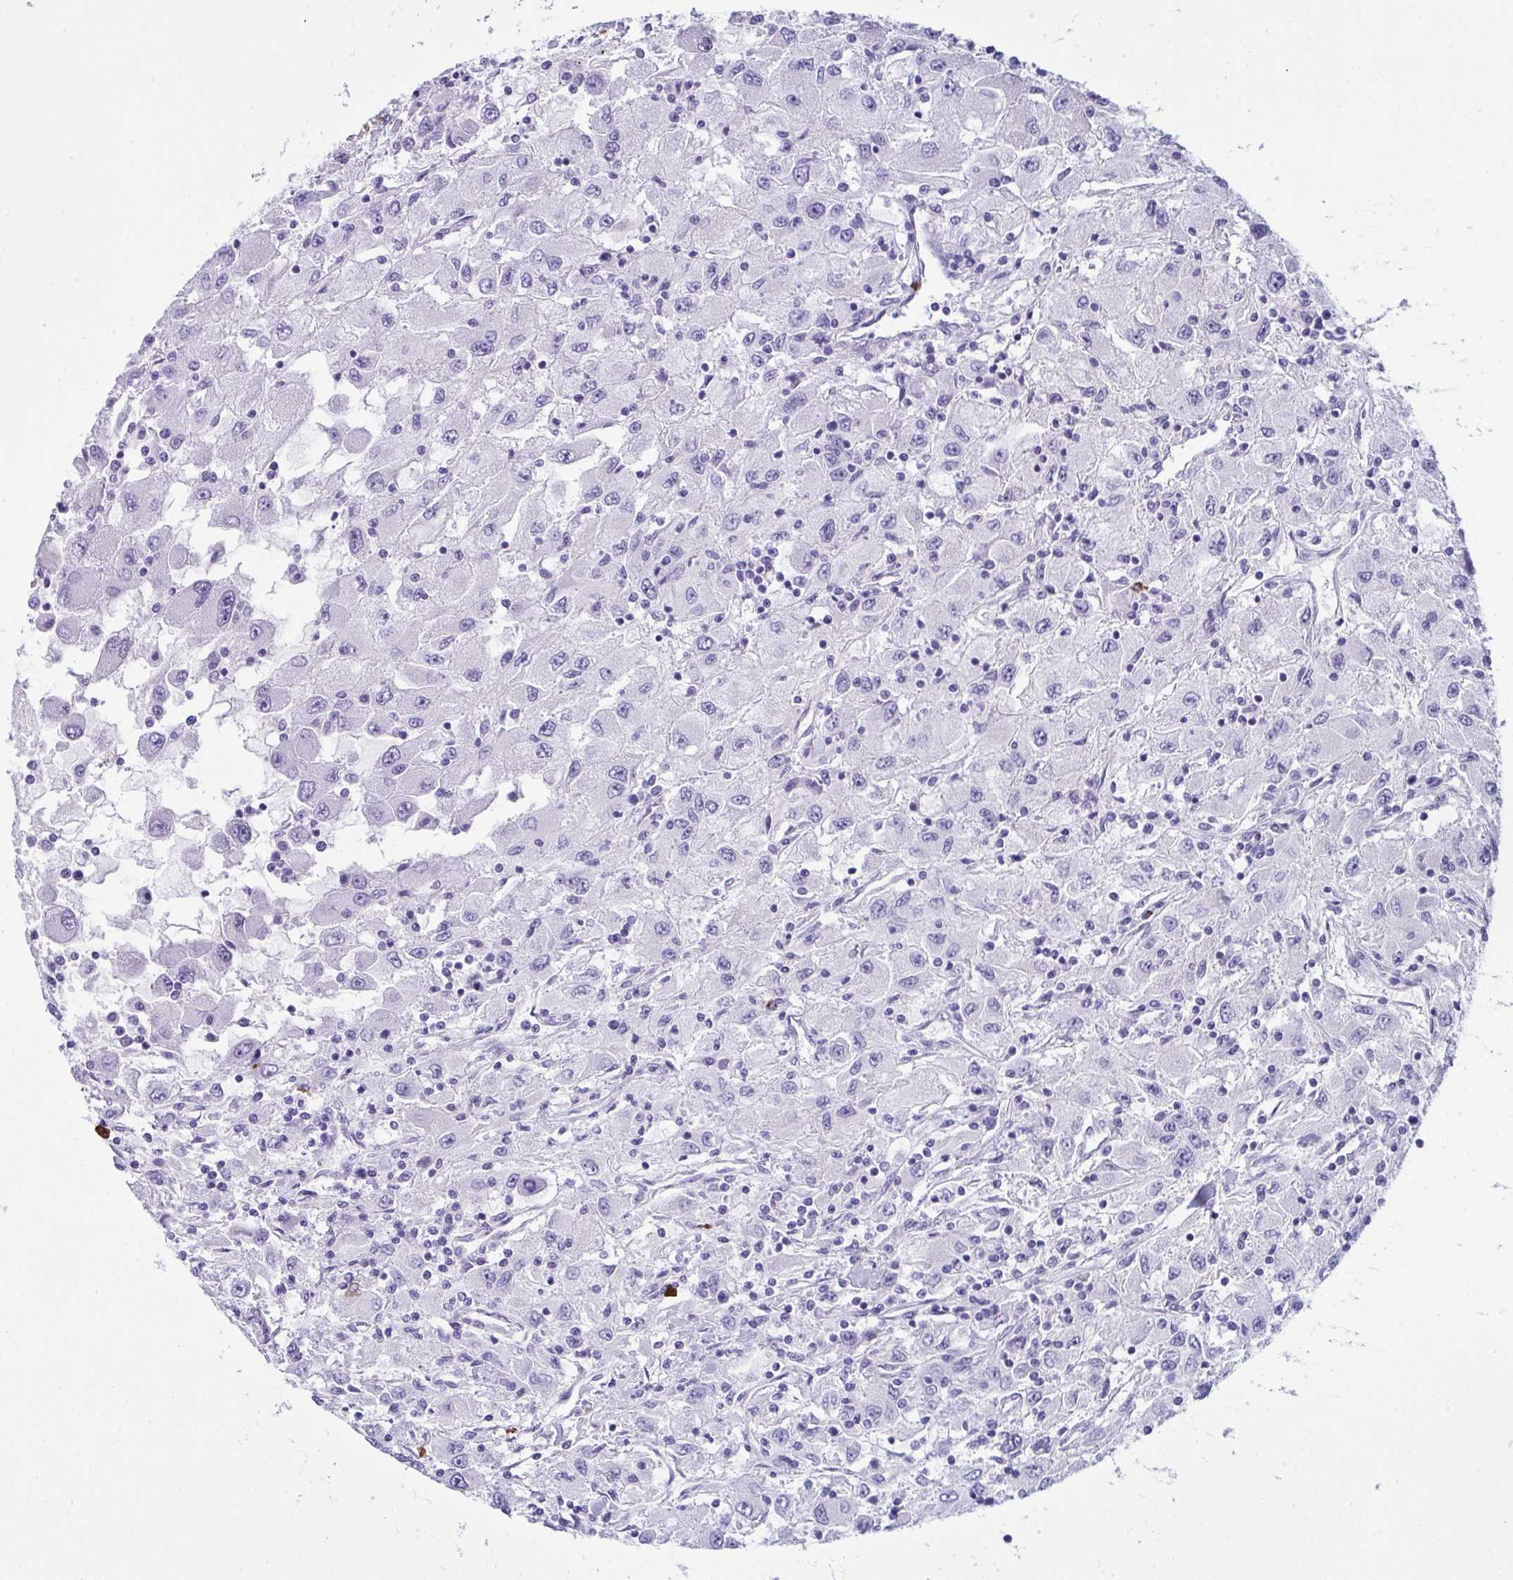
{"staining": {"intensity": "negative", "quantity": "none", "location": "none"}, "tissue": "renal cancer", "cell_type": "Tumor cells", "image_type": "cancer", "snomed": [{"axis": "morphology", "description": "Adenocarcinoma, NOS"}, {"axis": "topography", "description": "Kidney"}], "caption": "A high-resolution image shows immunohistochemistry staining of renal adenocarcinoma, which exhibits no significant expression in tumor cells.", "gene": "JCHAIN", "patient": {"sex": "female", "age": 67}}